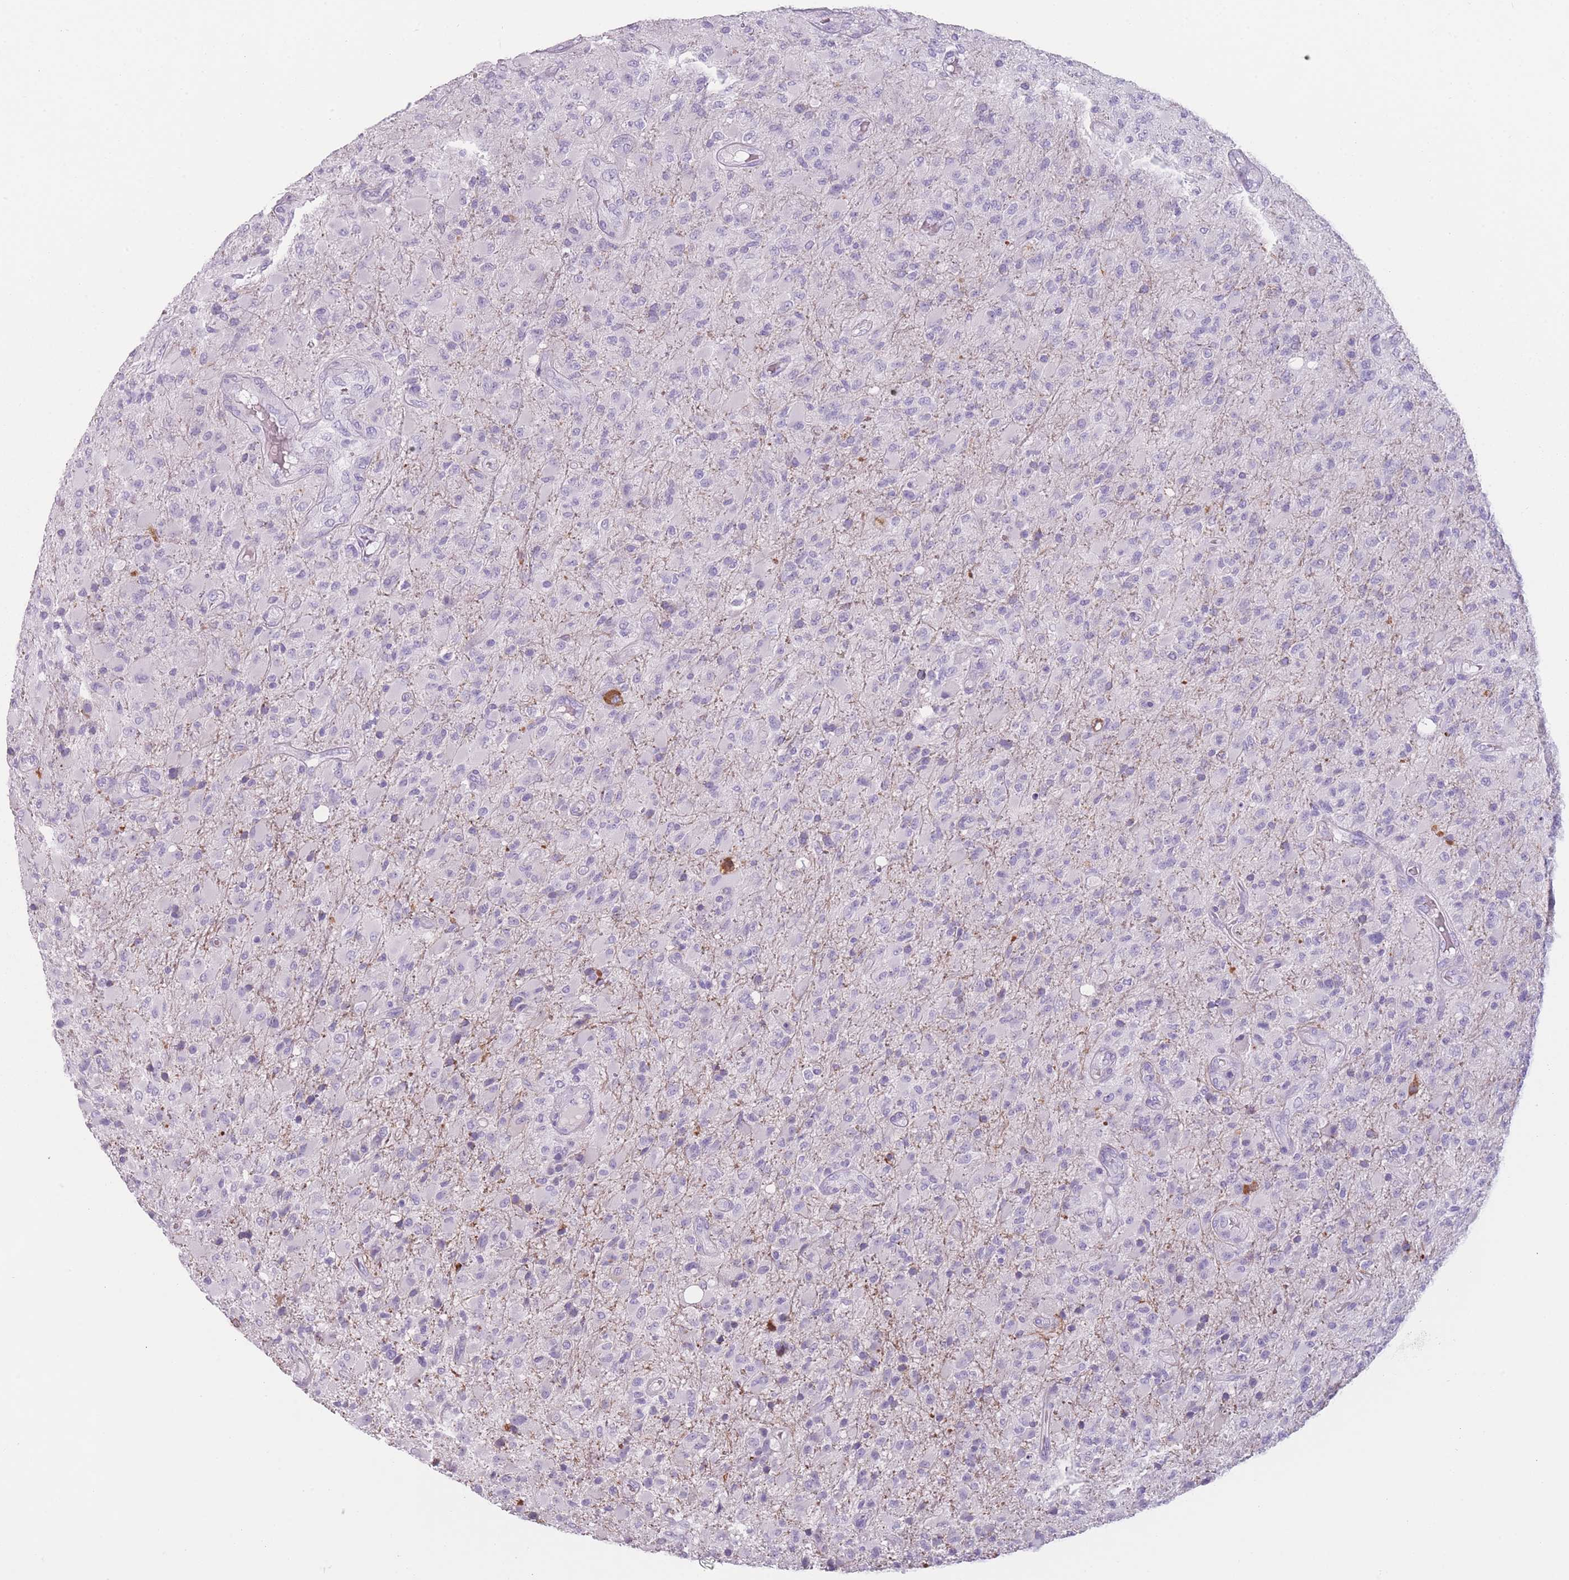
{"staining": {"intensity": "negative", "quantity": "none", "location": "none"}, "tissue": "glioma", "cell_type": "Tumor cells", "image_type": "cancer", "snomed": [{"axis": "morphology", "description": "Glioma, malignant, Low grade"}, {"axis": "topography", "description": "Brain"}], "caption": "IHC of human glioma displays no expression in tumor cells.", "gene": "PPFIA3", "patient": {"sex": "male", "age": 65}}